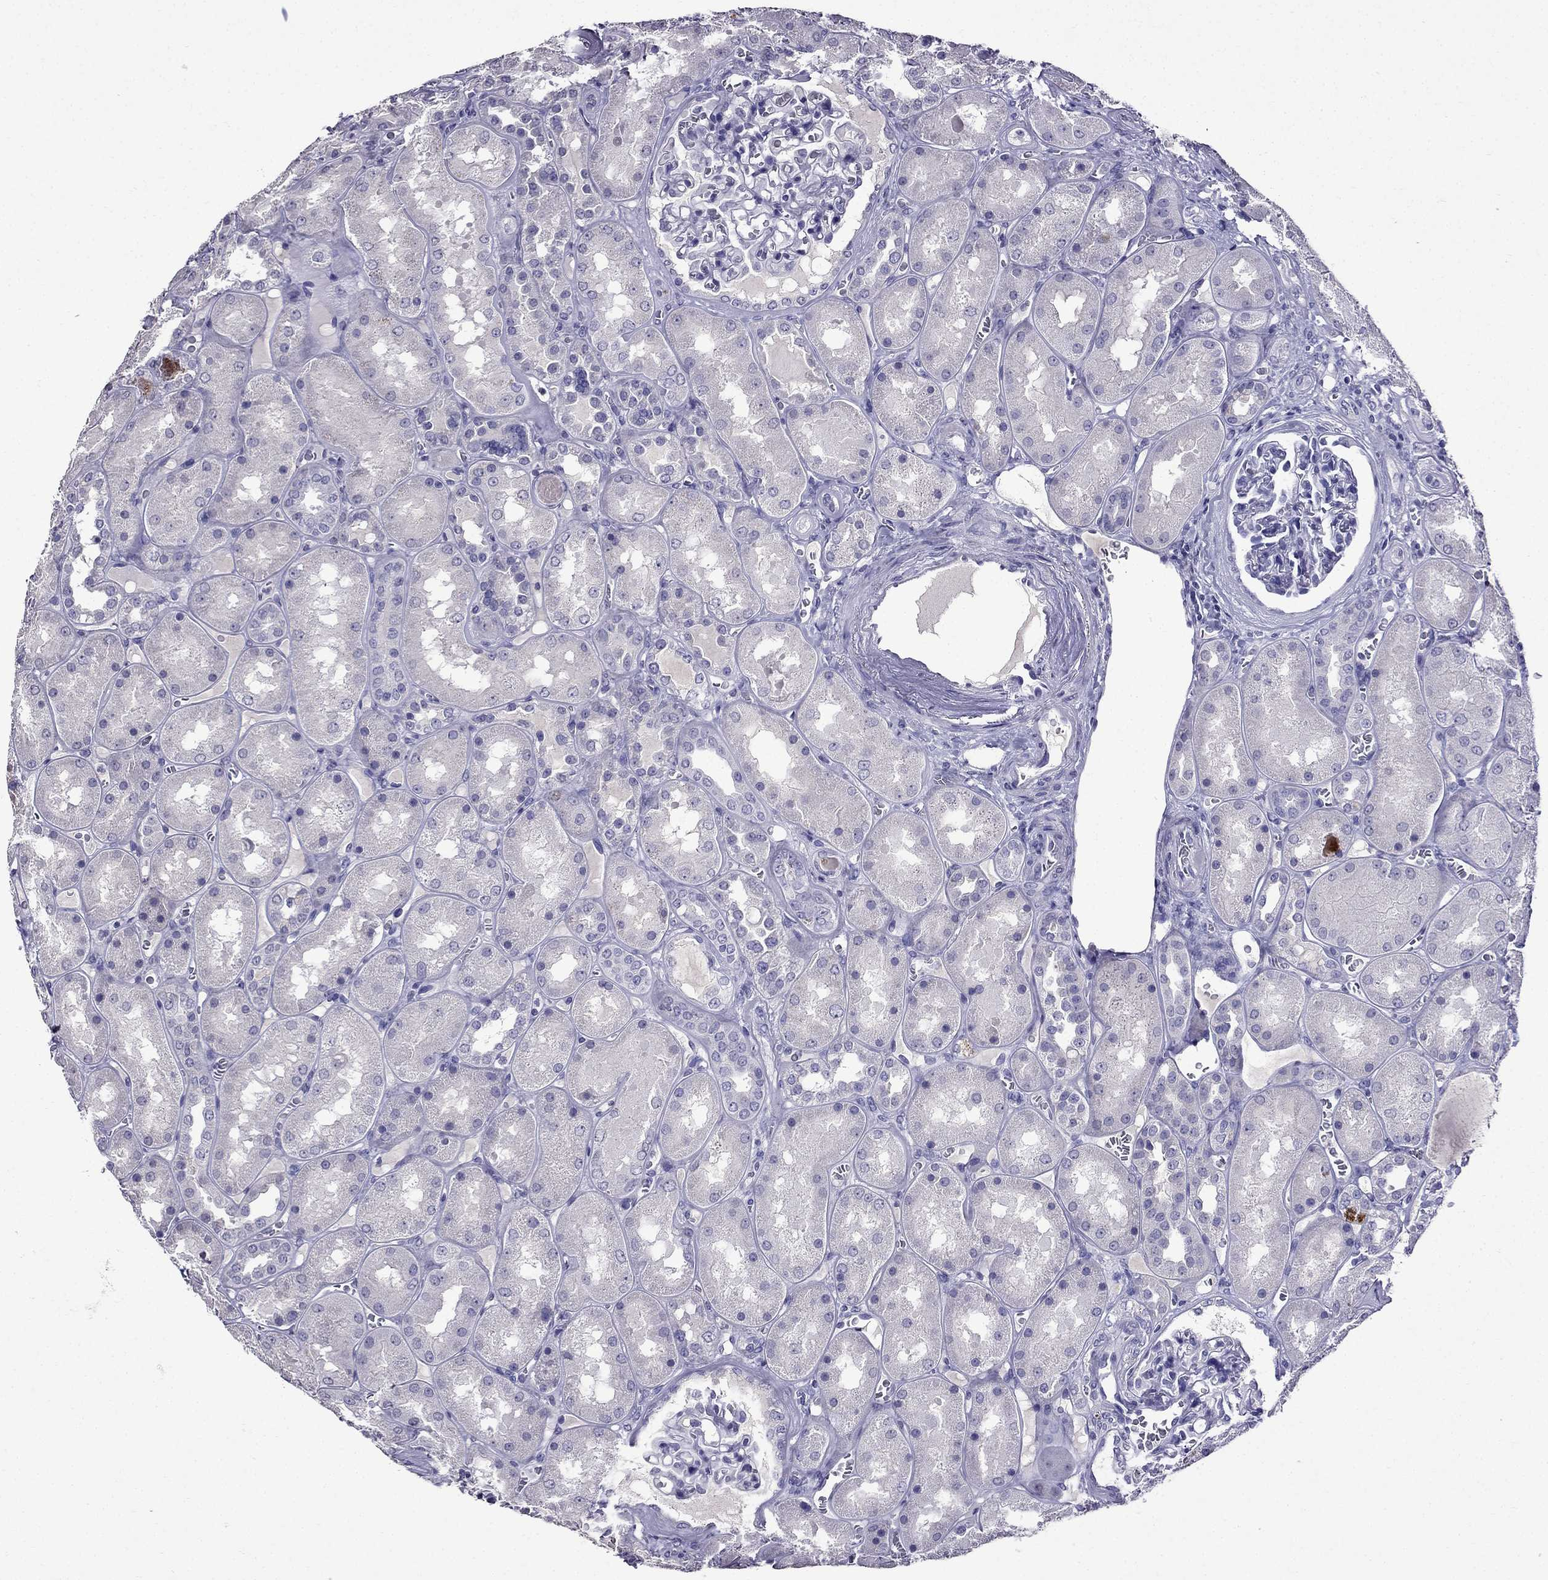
{"staining": {"intensity": "negative", "quantity": "none", "location": "none"}, "tissue": "kidney", "cell_type": "Cells in glomeruli", "image_type": "normal", "snomed": [{"axis": "morphology", "description": "Normal tissue, NOS"}, {"axis": "topography", "description": "Kidney"}], "caption": "This is an immunohistochemistry photomicrograph of unremarkable kidney. There is no staining in cells in glomeruli.", "gene": "DNAH17", "patient": {"sex": "male", "age": 73}}